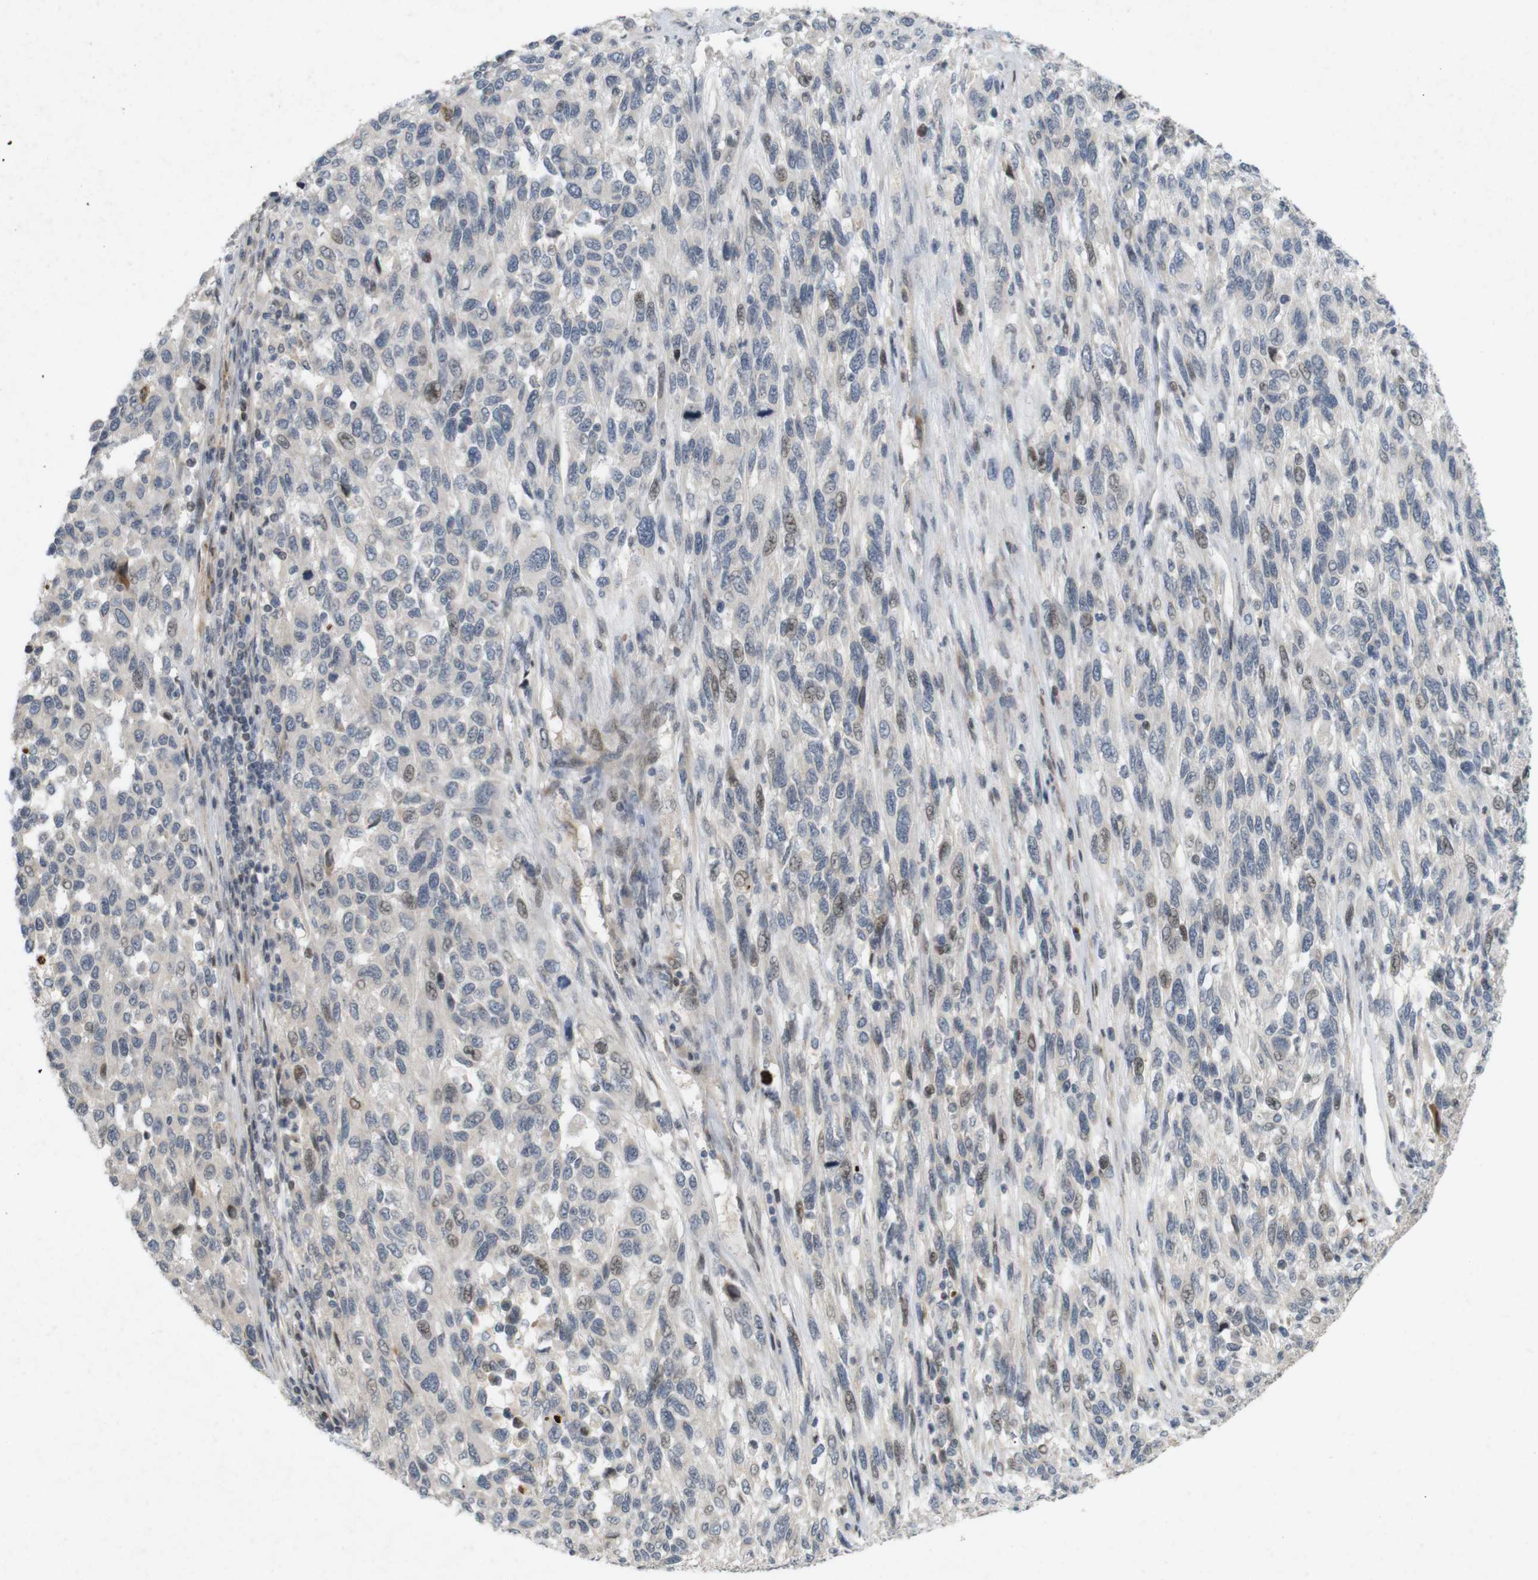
{"staining": {"intensity": "weak", "quantity": "<25%", "location": "cytoplasmic/membranous"}, "tissue": "melanoma", "cell_type": "Tumor cells", "image_type": "cancer", "snomed": [{"axis": "morphology", "description": "Malignant melanoma, Metastatic site"}, {"axis": "topography", "description": "Lymph node"}], "caption": "Immunohistochemical staining of melanoma reveals no significant expression in tumor cells.", "gene": "PPP1R14A", "patient": {"sex": "male", "age": 61}}